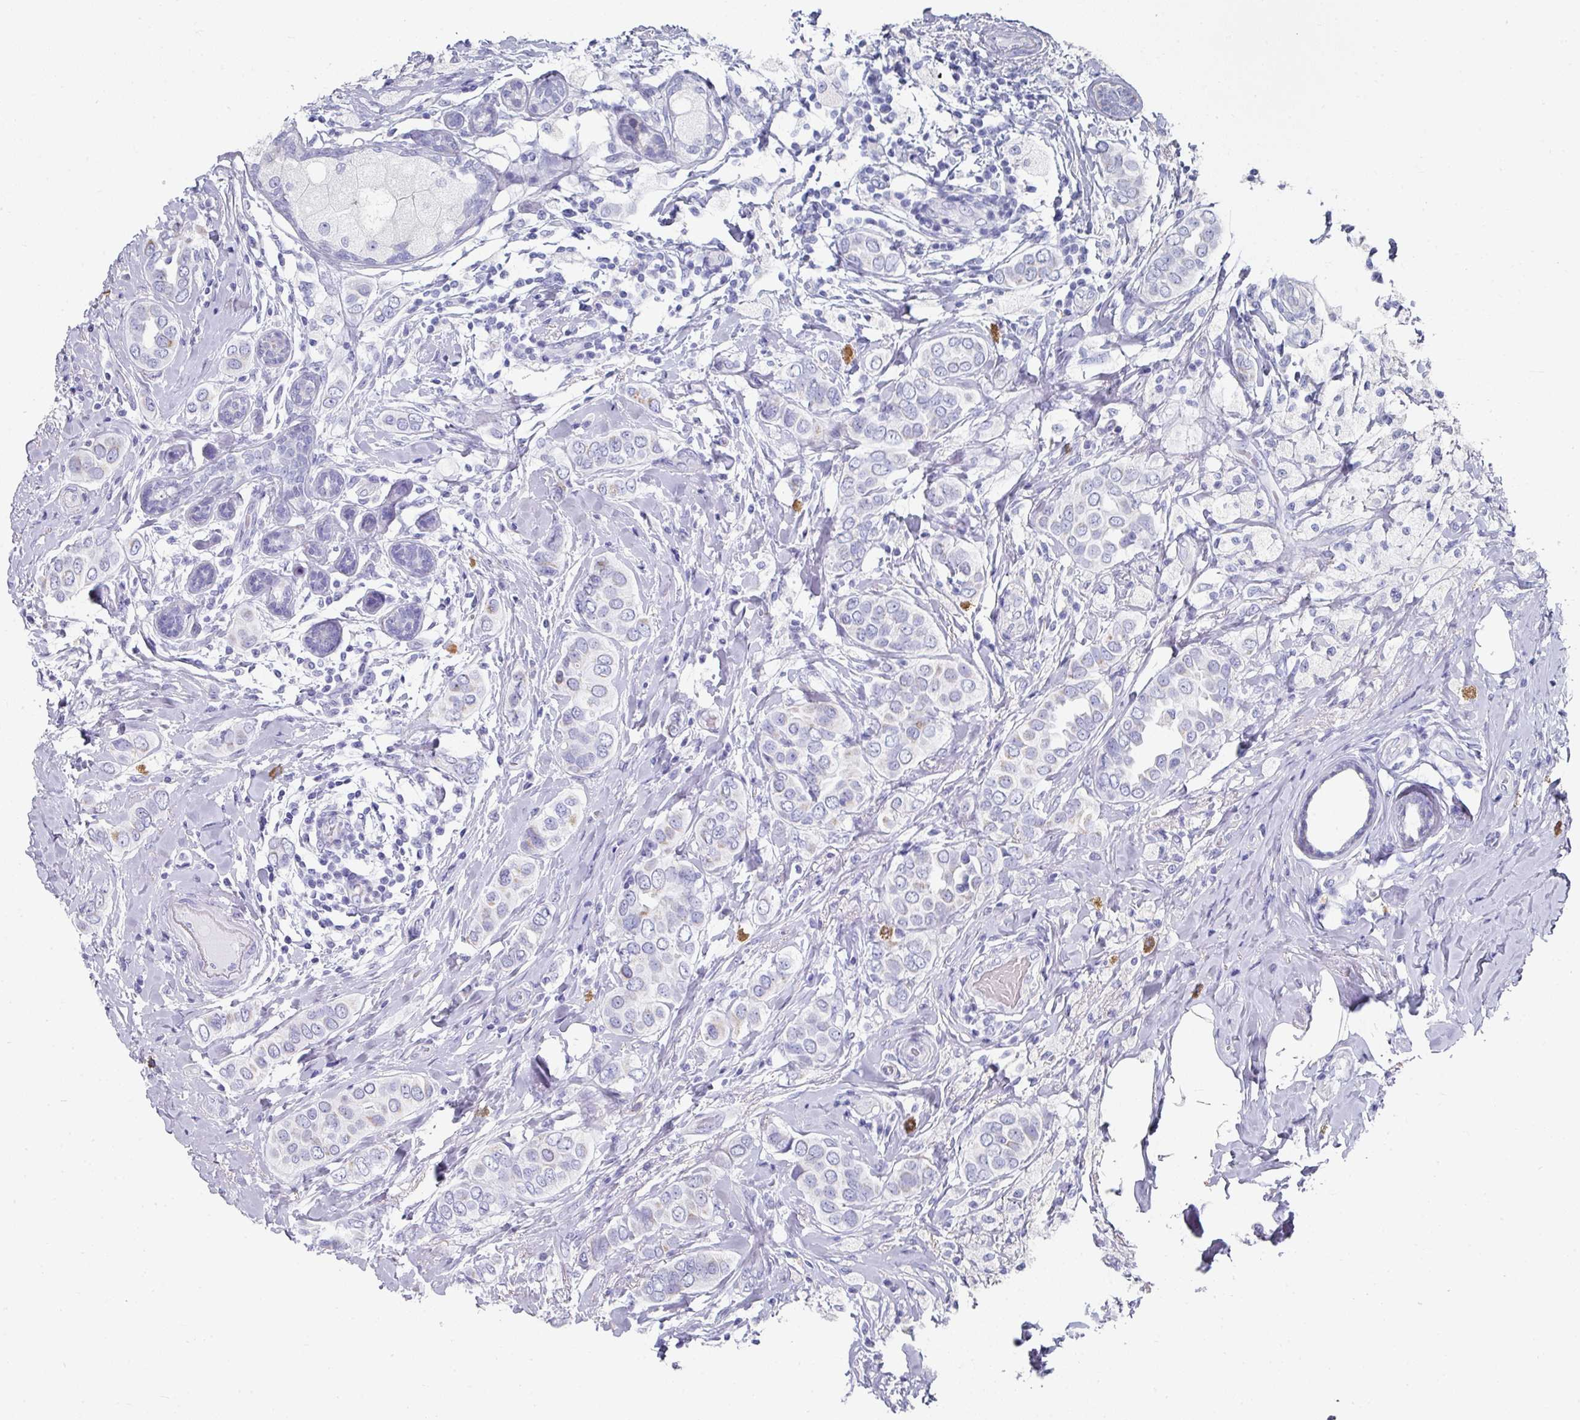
{"staining": {"intensity": "weak", "quantity": "<25%", "location": "cytoplasmic/membranous"}, "tissue": "breast cancer", "cell_type": "Tumor cells", "image_type": "cancer", "snomed": [{"axis": "morphology", "description": "Lobular carcinoma"}, {"axis": "topography", "description": "Breast"}], "caption": "This histopathology image is of lobular carcinoma (breast) stained with IHC to label a protein in brown with the nuclei are counter-stained blue. There is no staining in tumor cells. (Stains: DAB IHC with hematoxylin counter stain, Microscopy: brightfield microscopy at high magnification).", "gene": "SETBP1", "patient": {"sex": "female", "age": 51}}